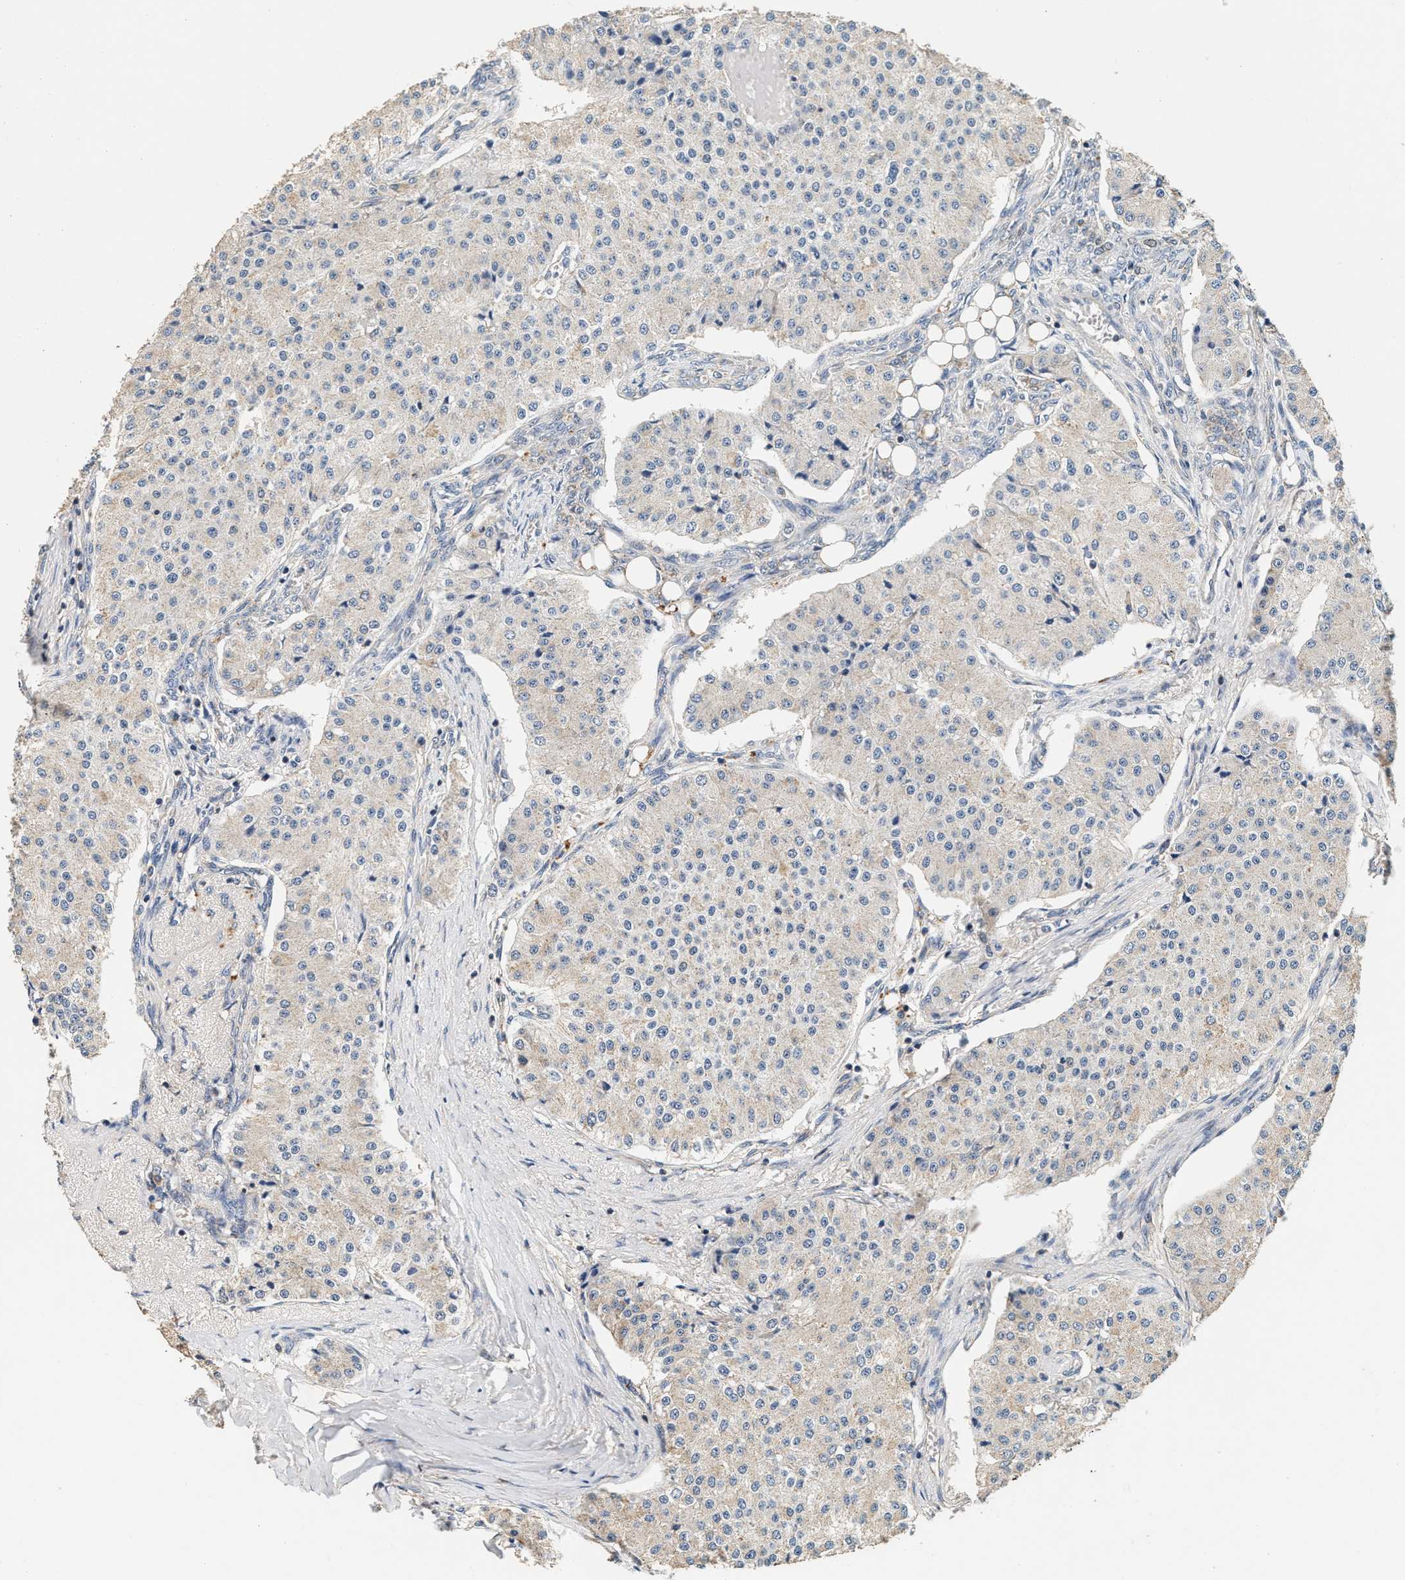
{"staining": {"intensity": "negative", "quantity": "none", "location": "none"}, "tissue": "carcinoid", "cell_type": "Tumor cells", "image_type": "cancer", "snomed": [{"axis": "morphology", "description": "Carcinoid, malignant, NOS"}, {"axis": "topography", "description": "Colon"}], "caption": "Tumor cells show no significant protein expression in malignant carcinoid.", "gene": "PTGR3", "patient": {"sex": "female", "age": 52}}